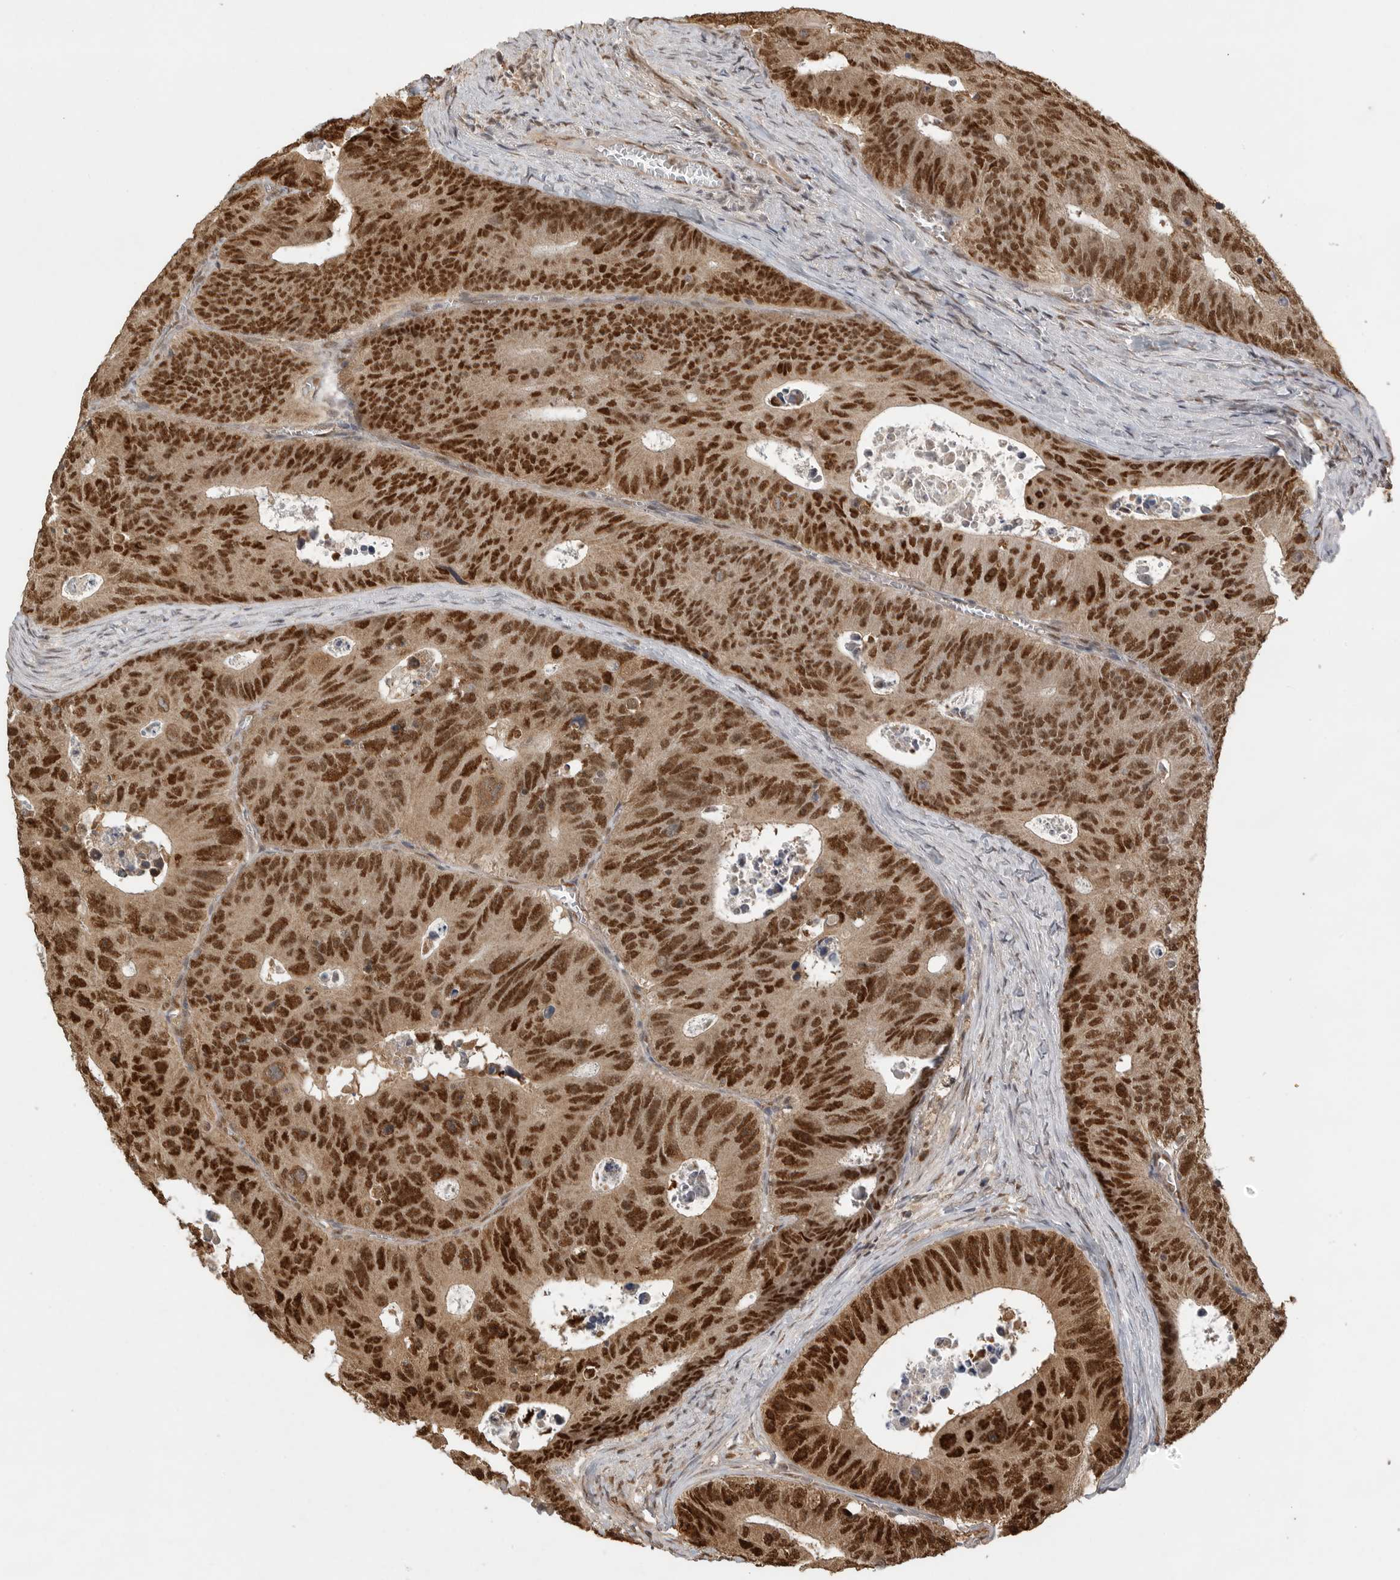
{"staining": {"intensity": "strong", "quantity": ">75%", "location": "cytoplasmic/membranous,nuclear"}, "tissue": "colorectal cancer", "cell_type": "Tumor cells", "image_type": "cancer", "snomed": [{"axis": "morphology", "description": "Adenocarcinoma, NOS"}, {"axis": "topography", "description": "Colon"}], "caption": "The immunohistochemical stain highlights strong cytoplasmic/membranous and nuclear staining in tumor cells of colorectal adenocarcinoma tissue.", "gene": "DFFA", "patient": {"sex": "male", "age": 87}}